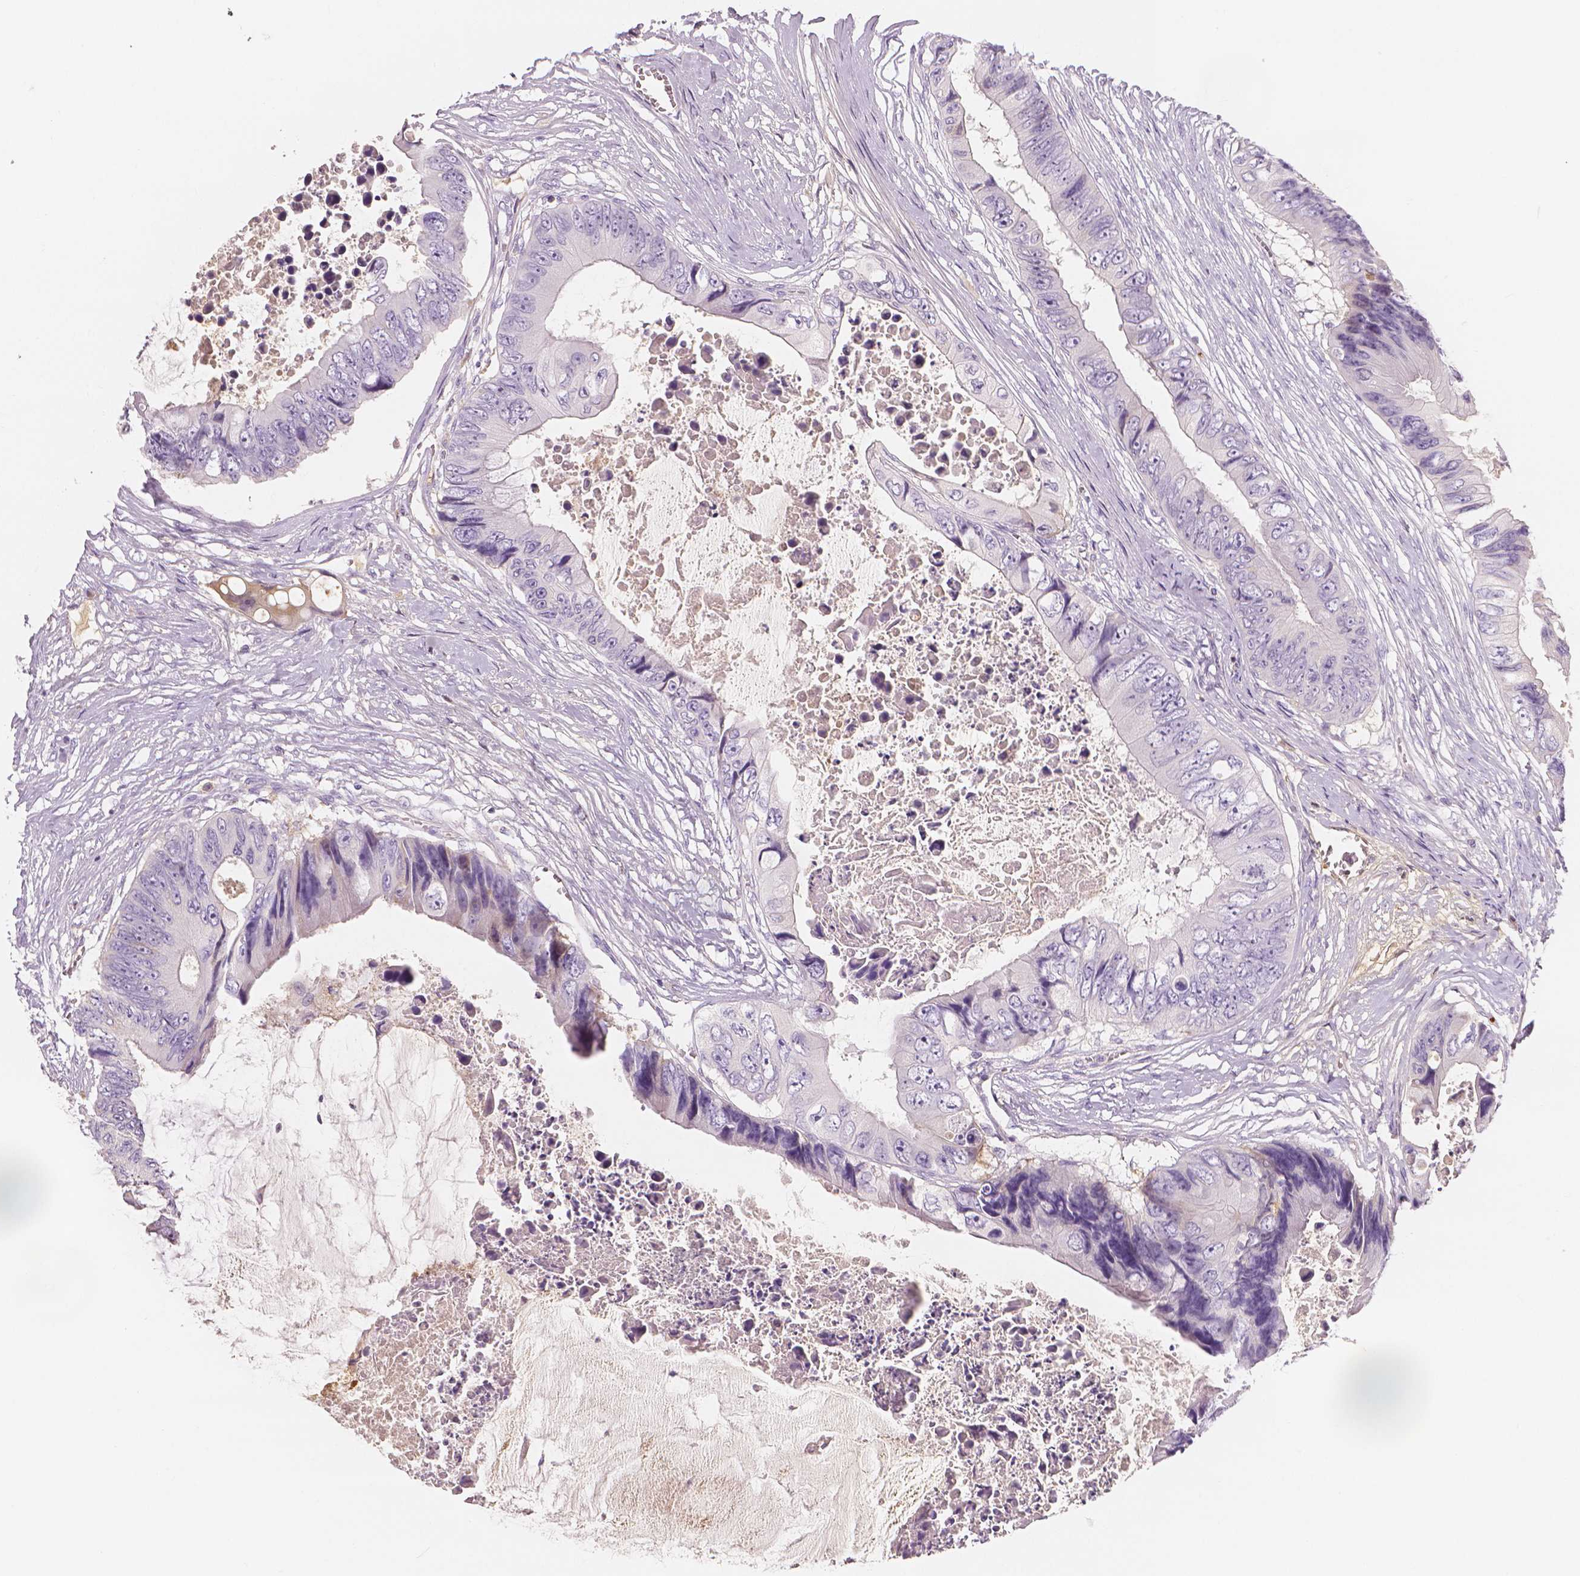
{"staining": {"intensity": "negative", "quantity": "none", "location": "none"}, "tissue": "colorectal cancer", "cell_type": "Tumor cells", "image_type": "cancer", "snomed": [{"axis": "morphology", "description": "Adenocarcinoma, NOS"}, {"axis": "topography", "description": "Rectum"}], "caption": "Protein analysis of colorectal cancer (adenocarcinoma) displays no significant positivity in tumor cells.", "gene": "APOA4", "patient": {"sex": "male", "age": 63}}